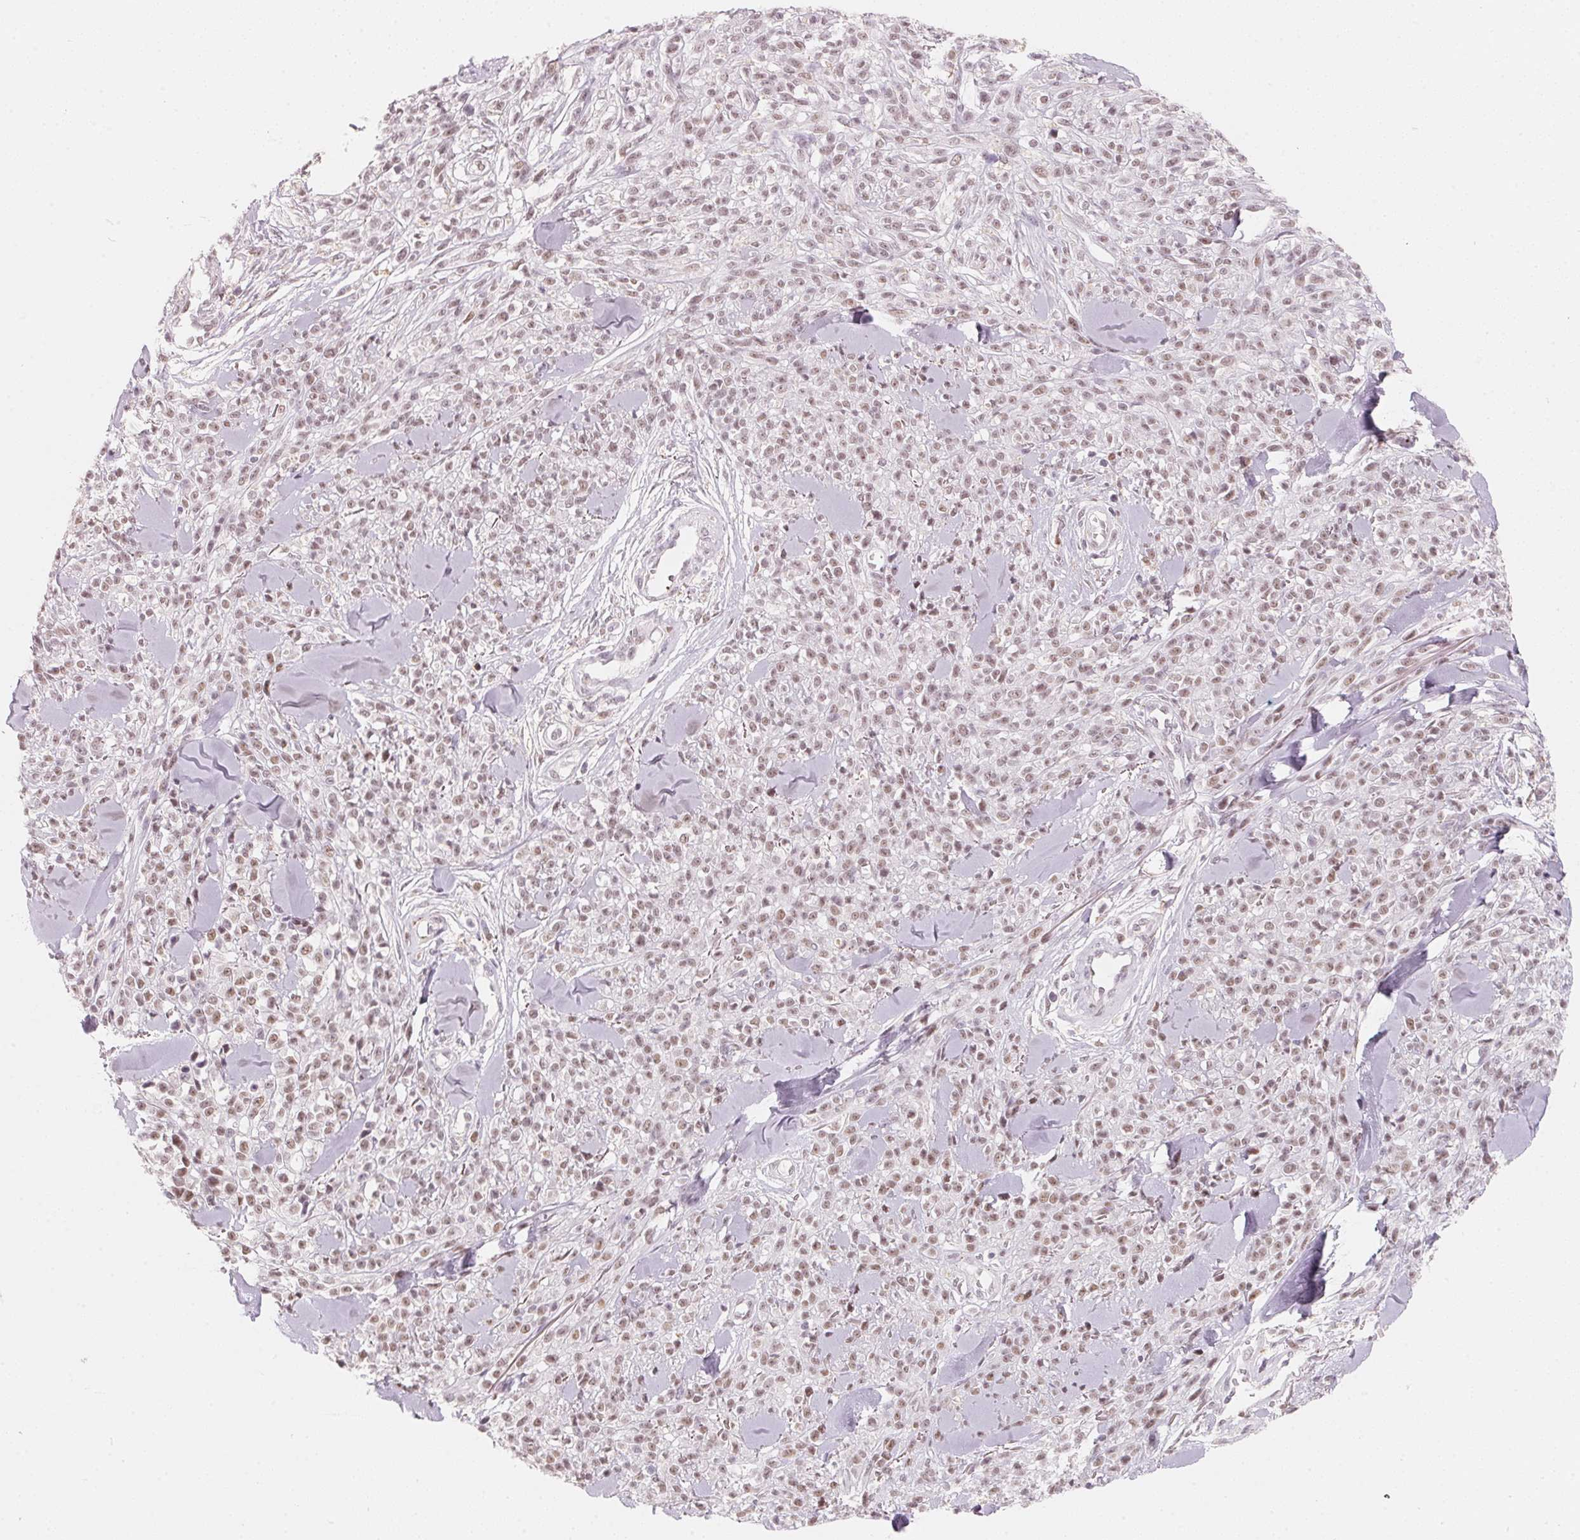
{"staining": {"intensity": "weak", "quantity": ">75%", "location": "nuclear"}, "tissue": "melanoma", "cell_type": "Tumor cells", "image_type": "cancer", "snomed": [{"axis": "morphology", "description": "Malignant melanoma, NOS"}, {"axis": "topography", "description": "Skin"}, {"axis": "topography", "description": "Skin of trunk"}], "caption": "An image of malignant melanoma stained for a protein displays weak nuclear brown staining in tumor cells.", "gene": "ARHGAP22", "patient": {"sex": "male", "age": 74}}